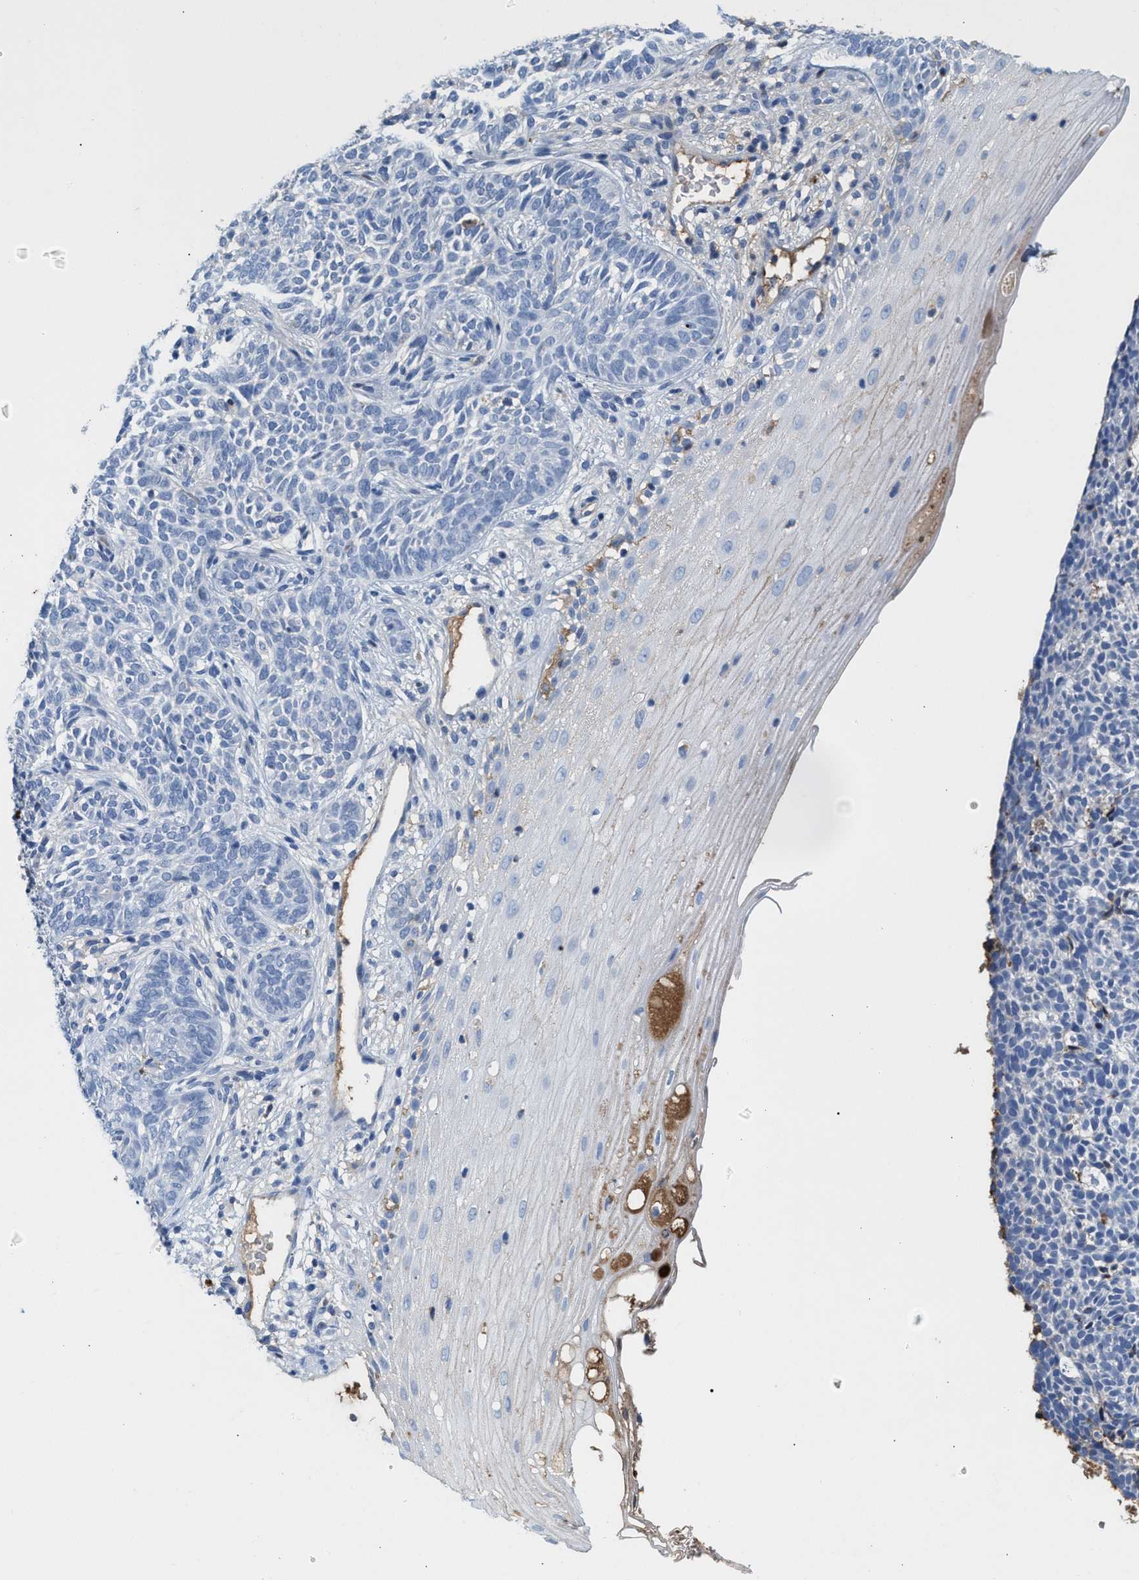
{"staining": {"intensity": "negative", "quantity": "none", "location": "none"}, "tissue": "skin cancer", "cell_type": "Tumor cells", "image_type": "cancer", "snomed": [{"axis": "morphology", "description": "Basal cell carcinoma"}, {"axis": "topography", "description": "Skin"}], "caption": "High power microscopy histopathology image of an immunohistochemistry photomicrograph of skin cancer, revealing no significant staining in tumor cells.", "gene": "APOH", "patient": {"sex": "male", "age": 87}}